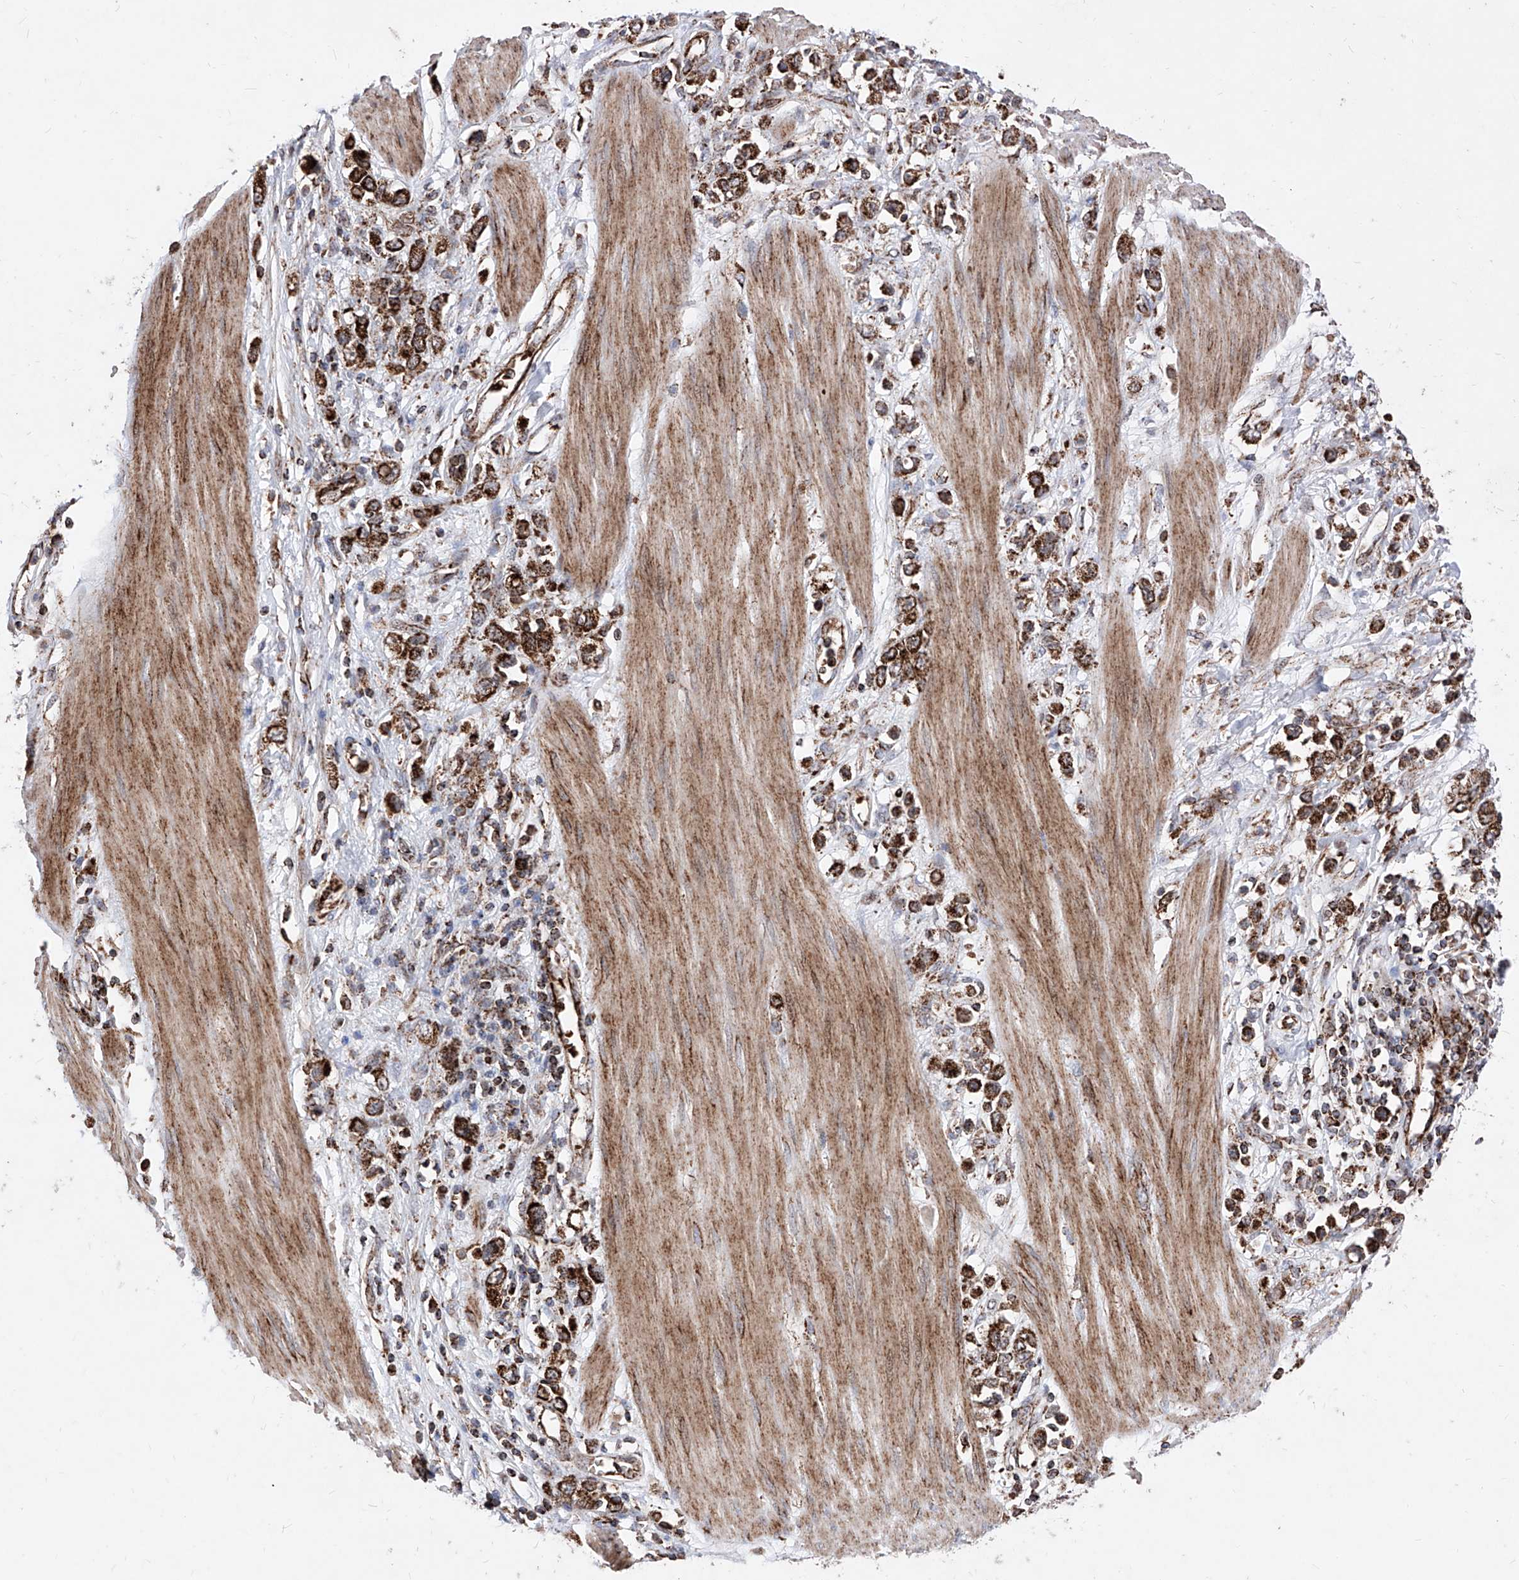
{"staining": {"intensity": "strong", "quantity": ">75%", "location": "cytoplasmic/membranous"}, "tissue": "stomach cancer", "cell_type": "Tumor cells", "image_type": "cancer", "snomed": [{"axis": "morphology", "description": "Adenocarcinoma, NOS"}, {"axis": "topography", "description": "Stomach"}], "caption": "Stomach cancer (adenocarcinoma) tissue exhibits strong cytoplasmic/membranous expression in about >75% of tumor cells, visualized by immunohistochemistry. The staining was performed using DAB (3,3'-diaminobenzidine), with brown indicating positive protein expression. Nuclei are stained blue with hematoxylin.", "gene": "SEMA6A", "patient": {"sex": "female", "age": 76}}